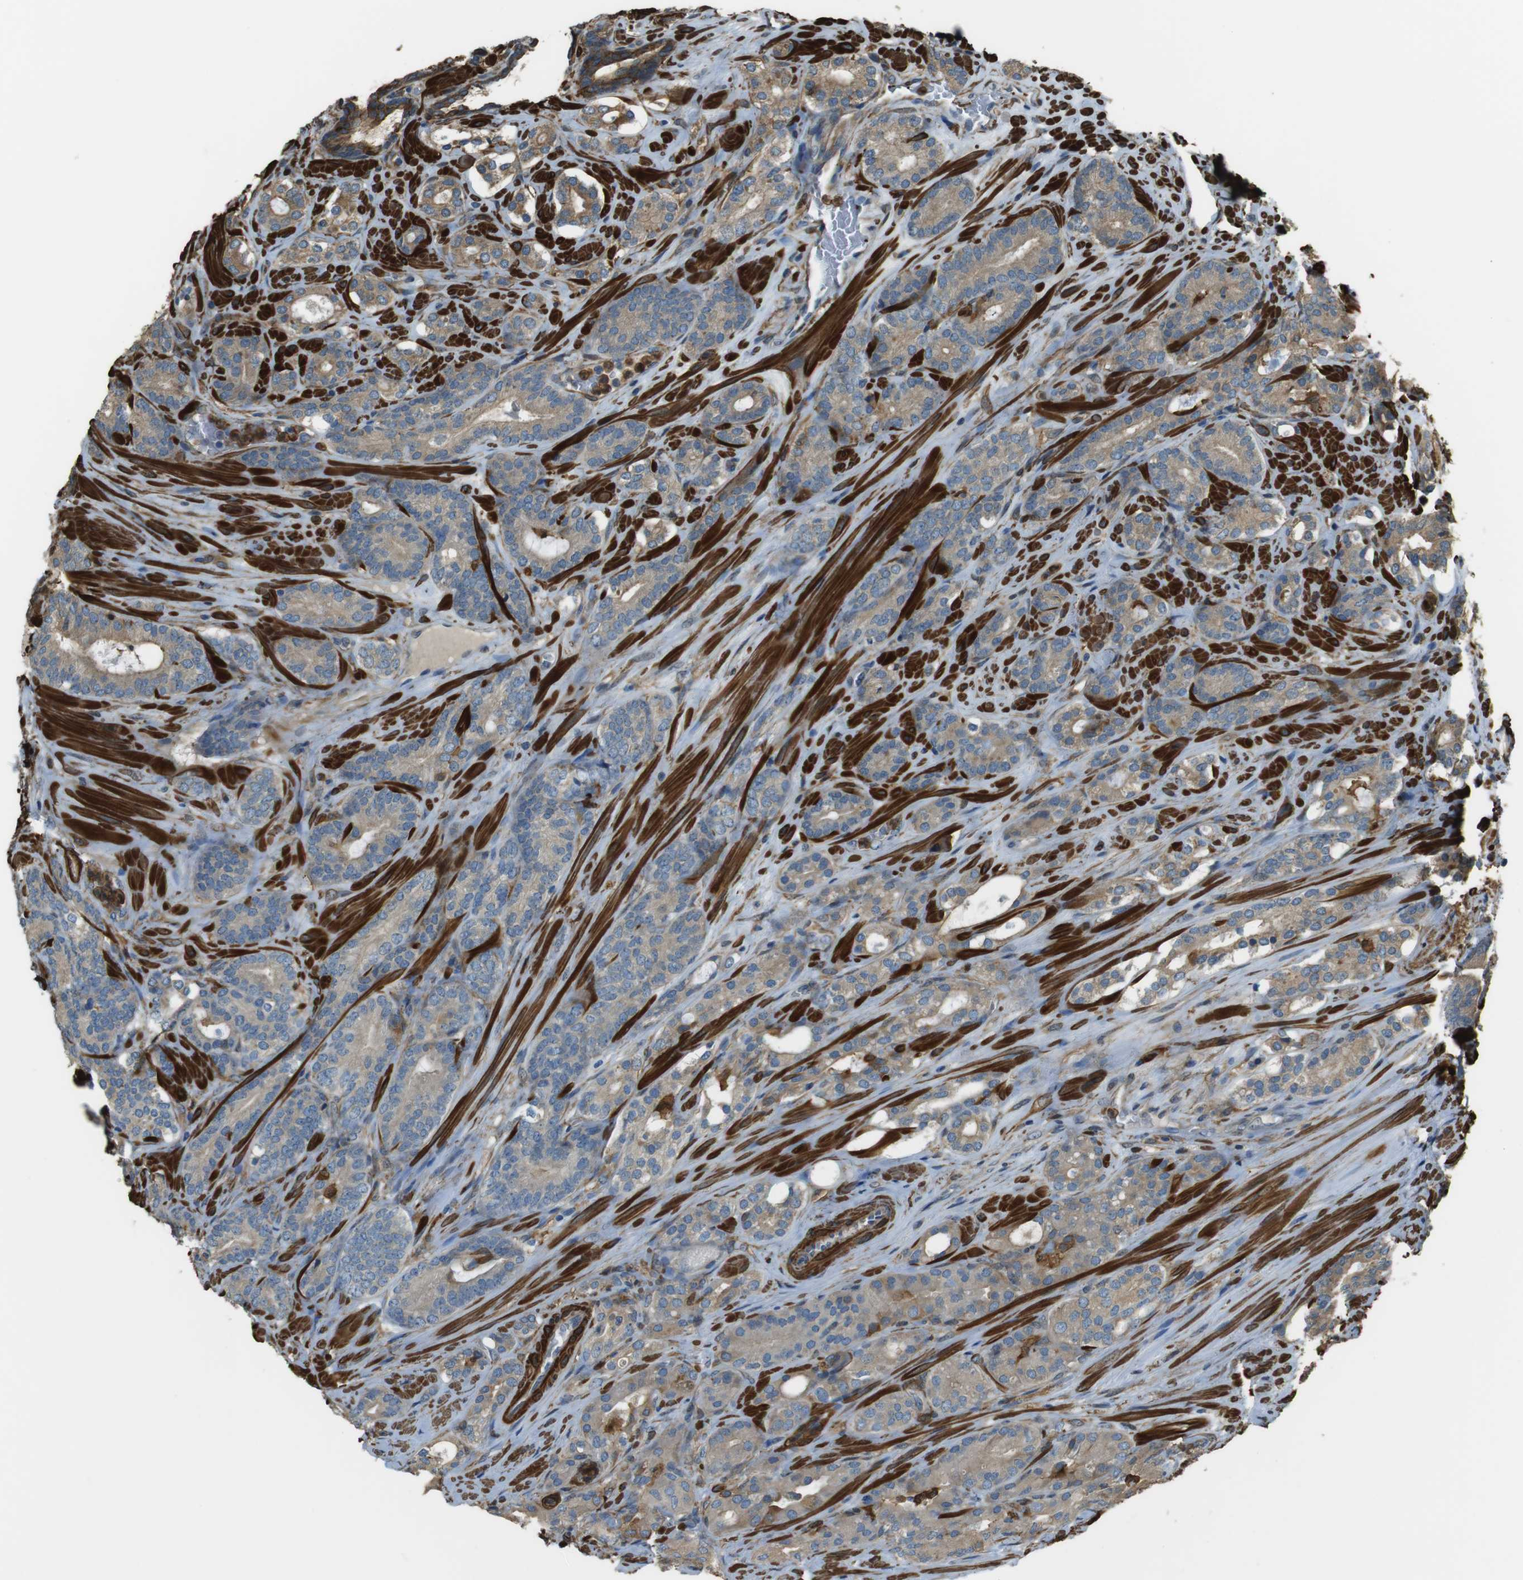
{"staining": {"intensity": "moderate", "quantity": ">75%", "location": "cytoplasmic/membranous"}, "tissue": "prostate cancer", "cell_type": "Tumor cells", "image_type": "cancer", "snomed": [{"axis": "morphology", "description": "Adenocarcinoma, Low grade"}, {"axis": "topography", "description": "Prostate"}], "caption": "This is a histology image of immunohistochemistry (IHC) staining of prostate cancer, which shows moderate positivity in the cytoplasmic/membranous of tumor cells.", "gene": "SFT2D1", "patient": {"sex": "male", "age": 63}}